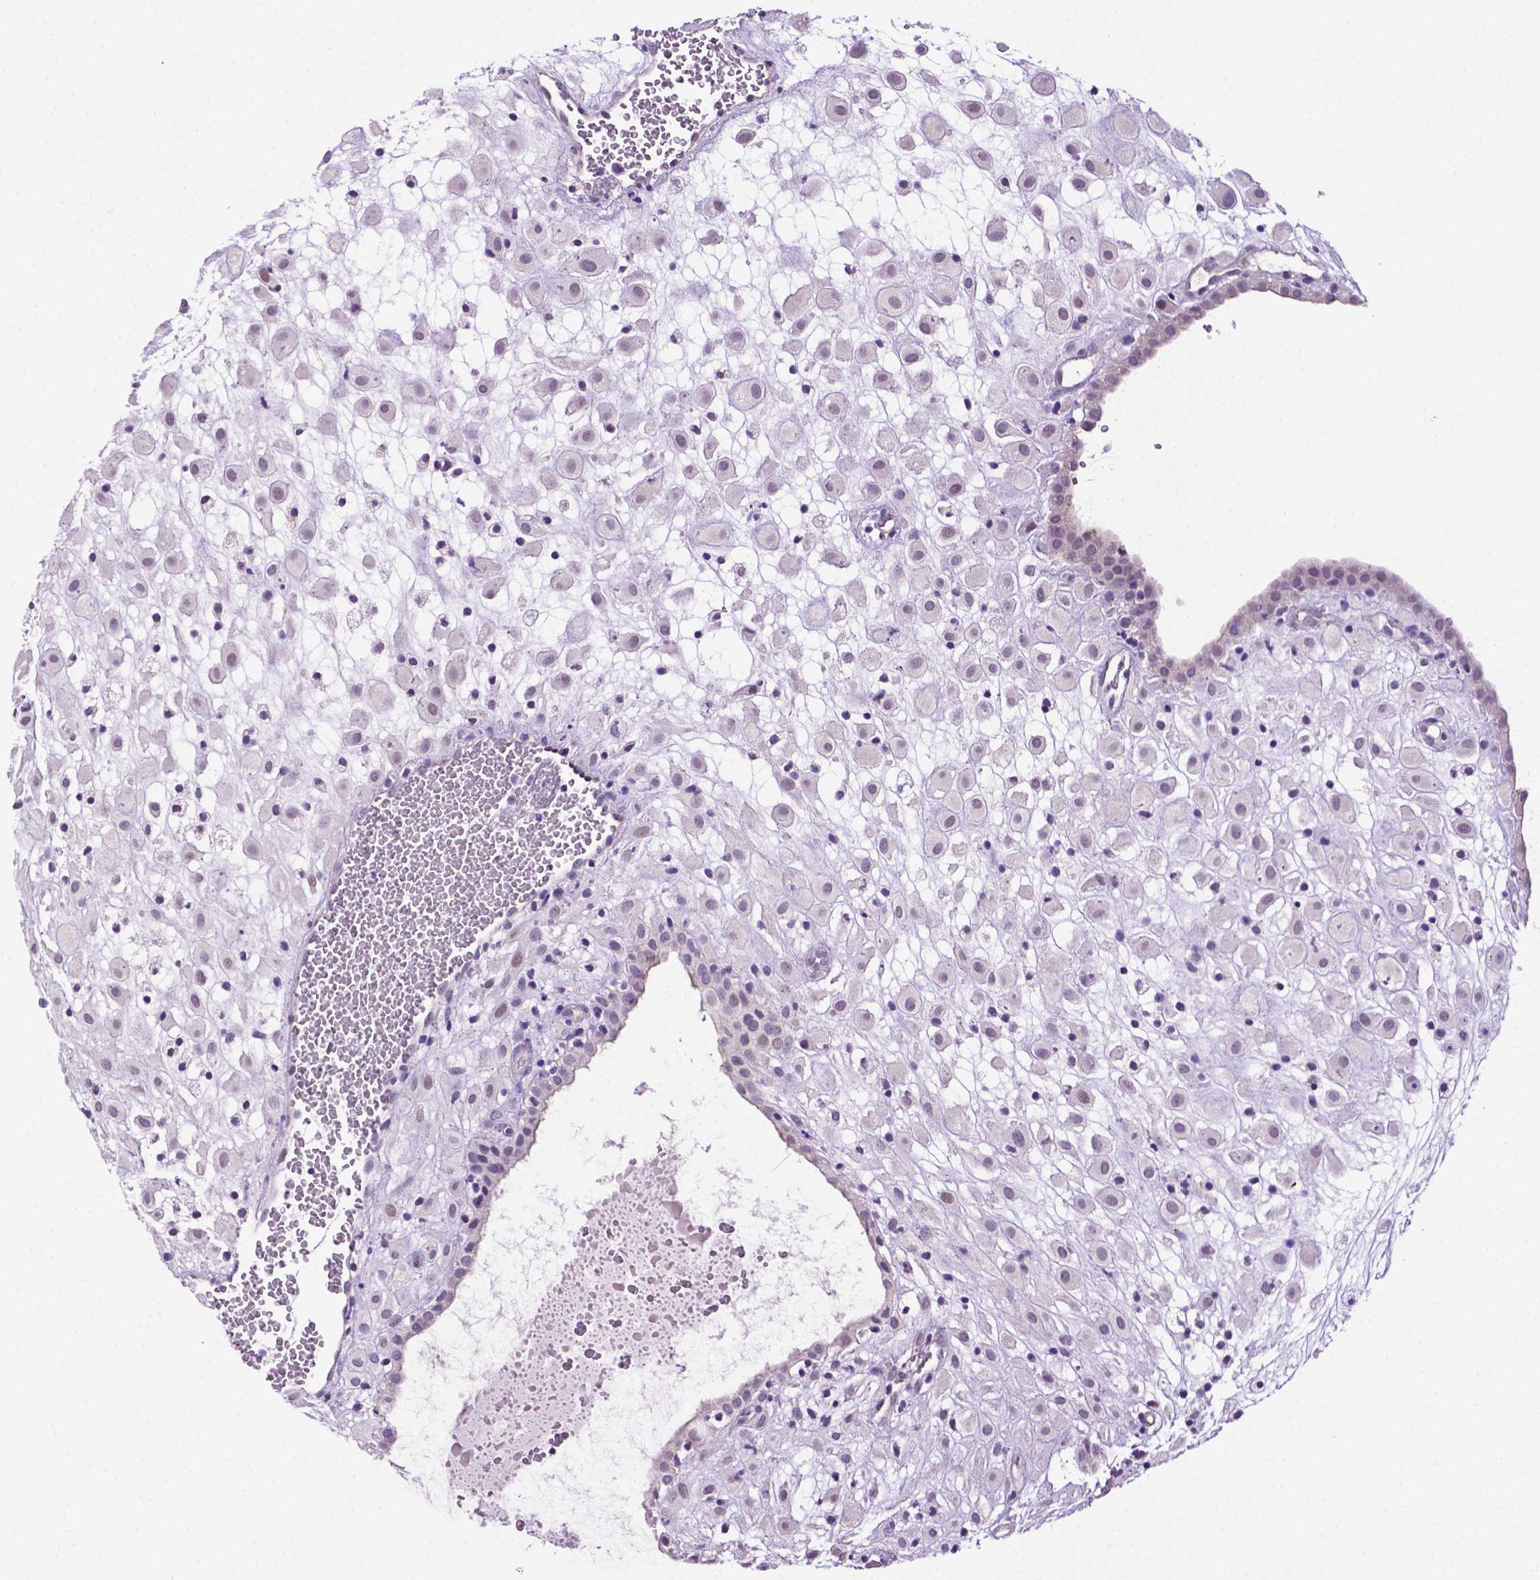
{"staining": {"intensity": "negative", "quantity": "none", "location": "none"}, "tissue": "placenta", "cell_type": "Decidual cells", "image_type": "normal", "snomed": [{"axis": "morphology", "description": "Normal tissue, NOS"}, {"axis": "topography", "description": "Placenta"}], "caption": "The immunohistochemistry (IHC) image has no significant expression in decidual cells of placenta.", "gene": "MMP27", "patient": {"sex": "female", "age": 24}}